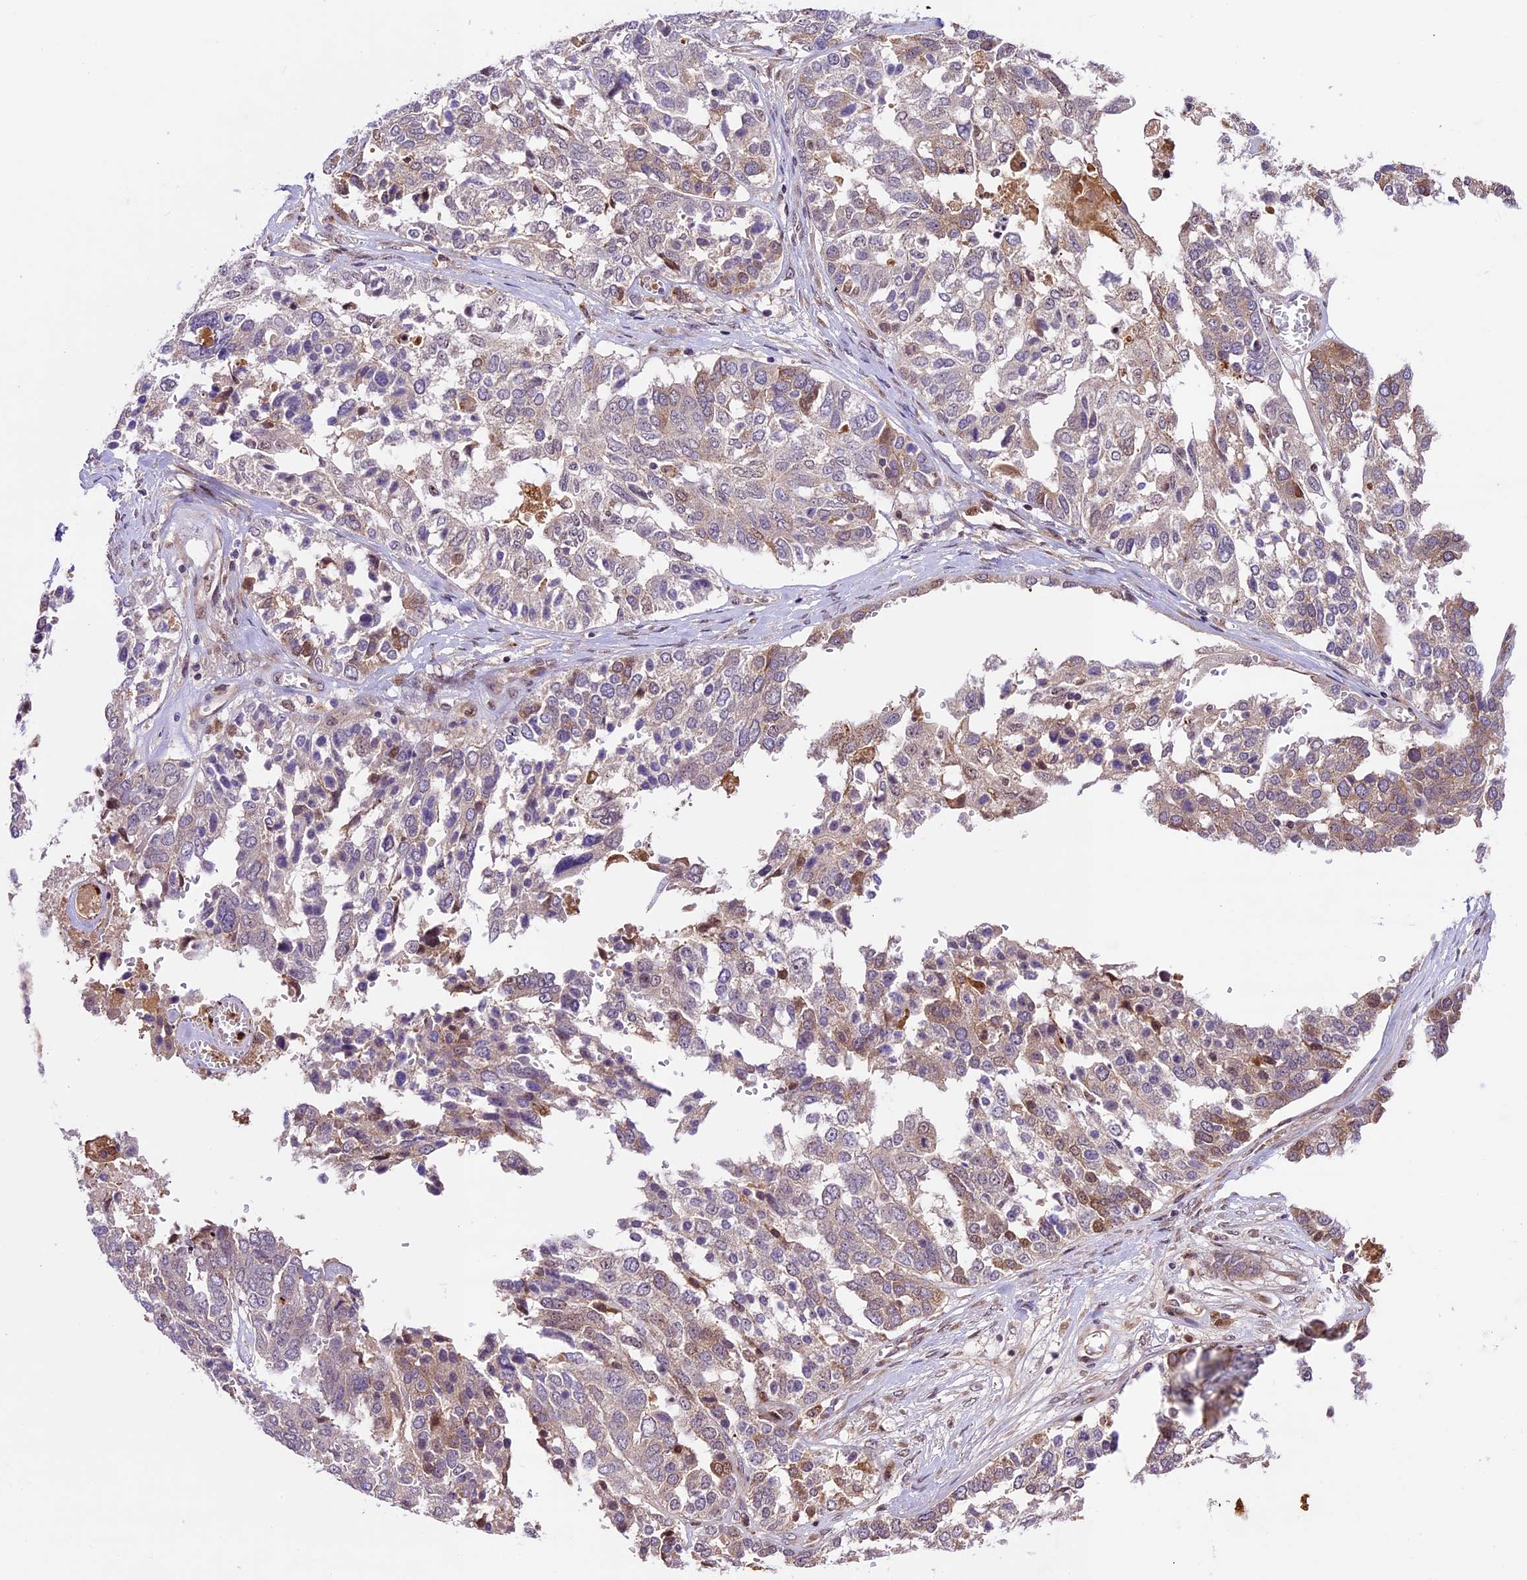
{"staining": {"intensity": "weak", "quantity": "<25%", "location": "cytoplasmic/membranous,nuclear"}, "tissue": "ovarian cancer", "cell_type": "Tumor cells", "image_type": "cancer", "snomed": [{"axis": "morphology", "description": "Cystadenocarcinoma, serous, NOS"}, {"axis": "topography", "description": "Ovary"}], "caption": "The image displays no staining of tumor cells in ovarian cancer. (Immunohistochemistry (ihc), brightfield microscopy, high magnification).", "gene": "CCSER1", "patient": {"sex": "female", "age": 44}}